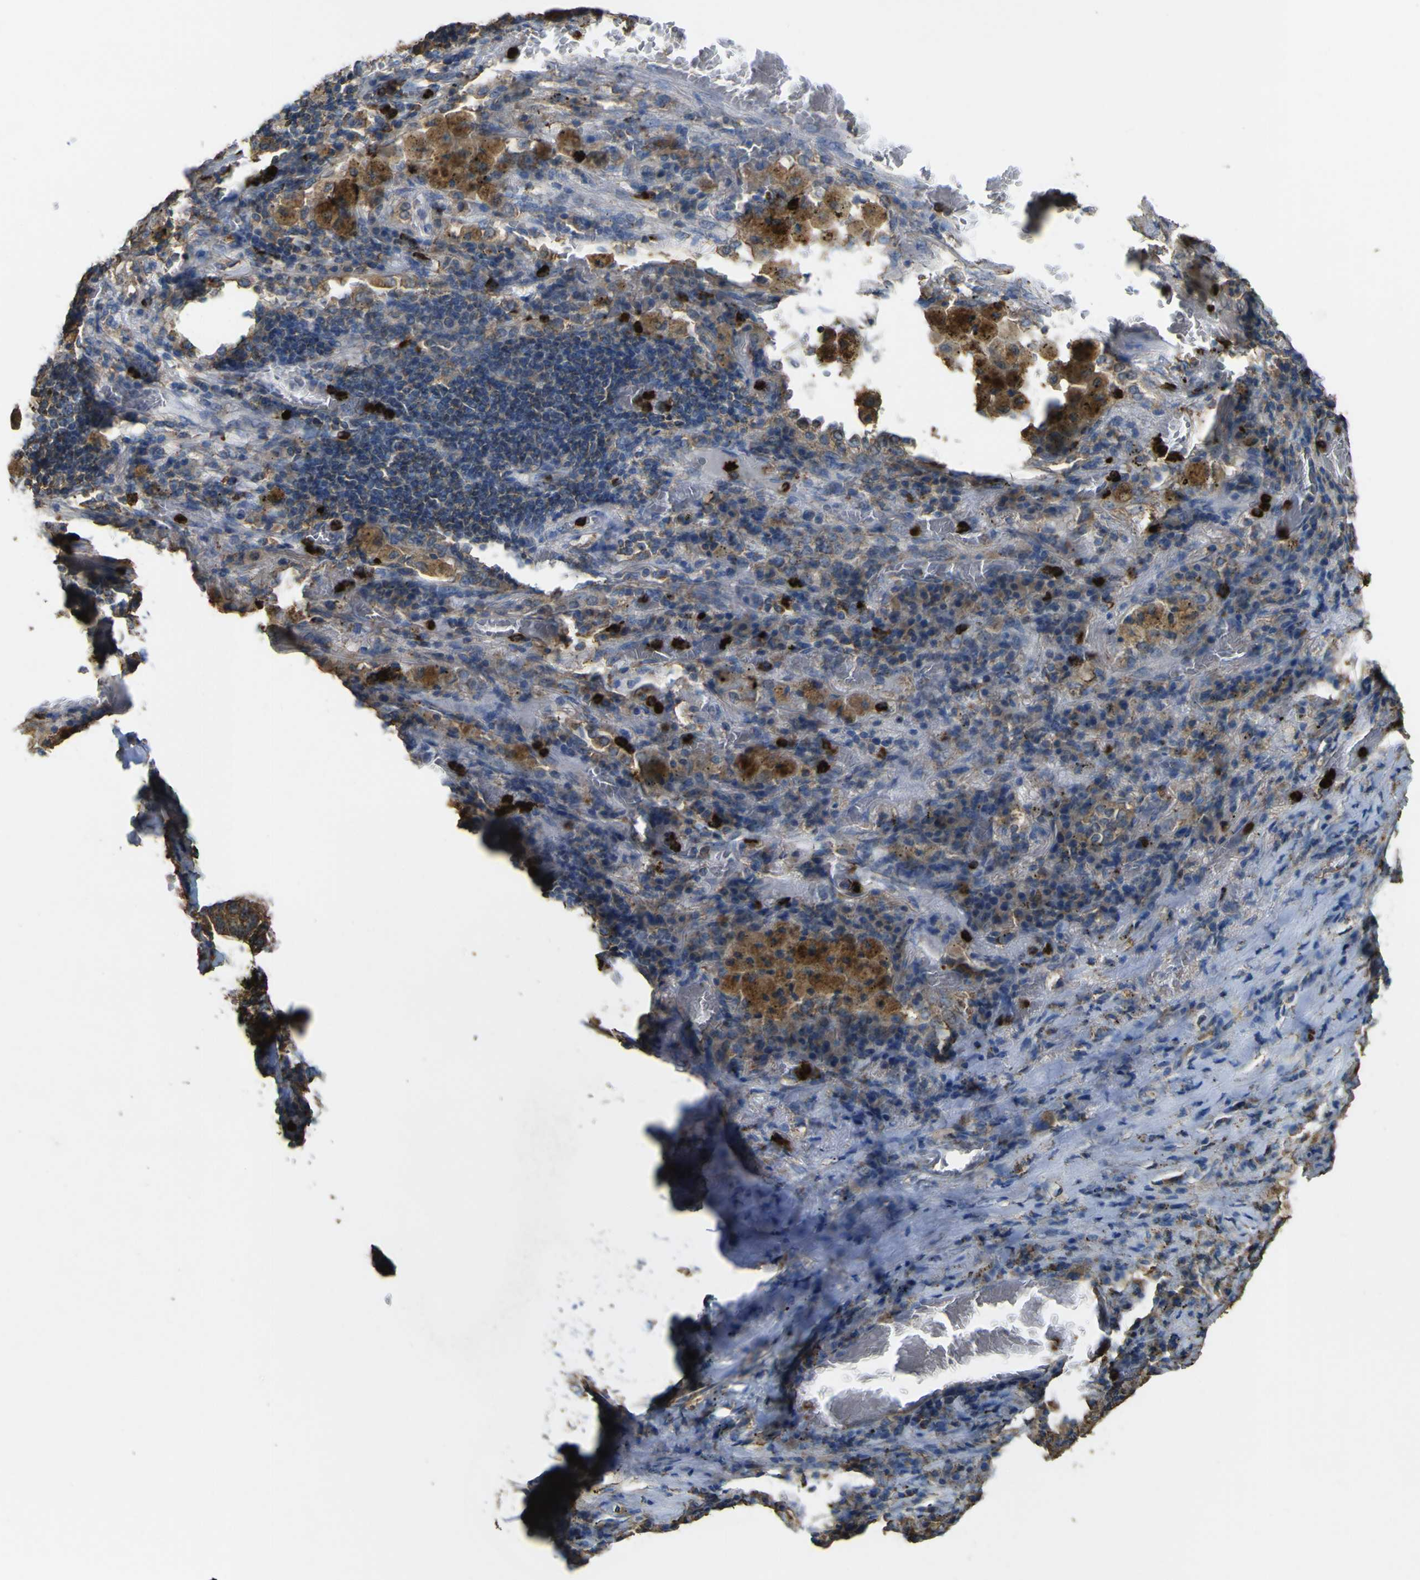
{"staining": {"intensity": "strong", "quantity": "25%-75%", "location": "cytoplasmic/membranous"}, "tissue": "lung cancer", "cell_type": "Tumor cells", "image_type": "cancer", "snomed": [{"axis": "morphology", "description": "Squamous cell carcinoma, NOS"}, {"axis": "topography", "description": "Lung"}], "caption": "Protein staining of lung squamous cell carcinoma tissue displays strong cytoplasmic/membranous staining in about 25%-75% of tumor cells.", "gene": "ACSL3", "patient": {"sex": "male", "age": 57}}